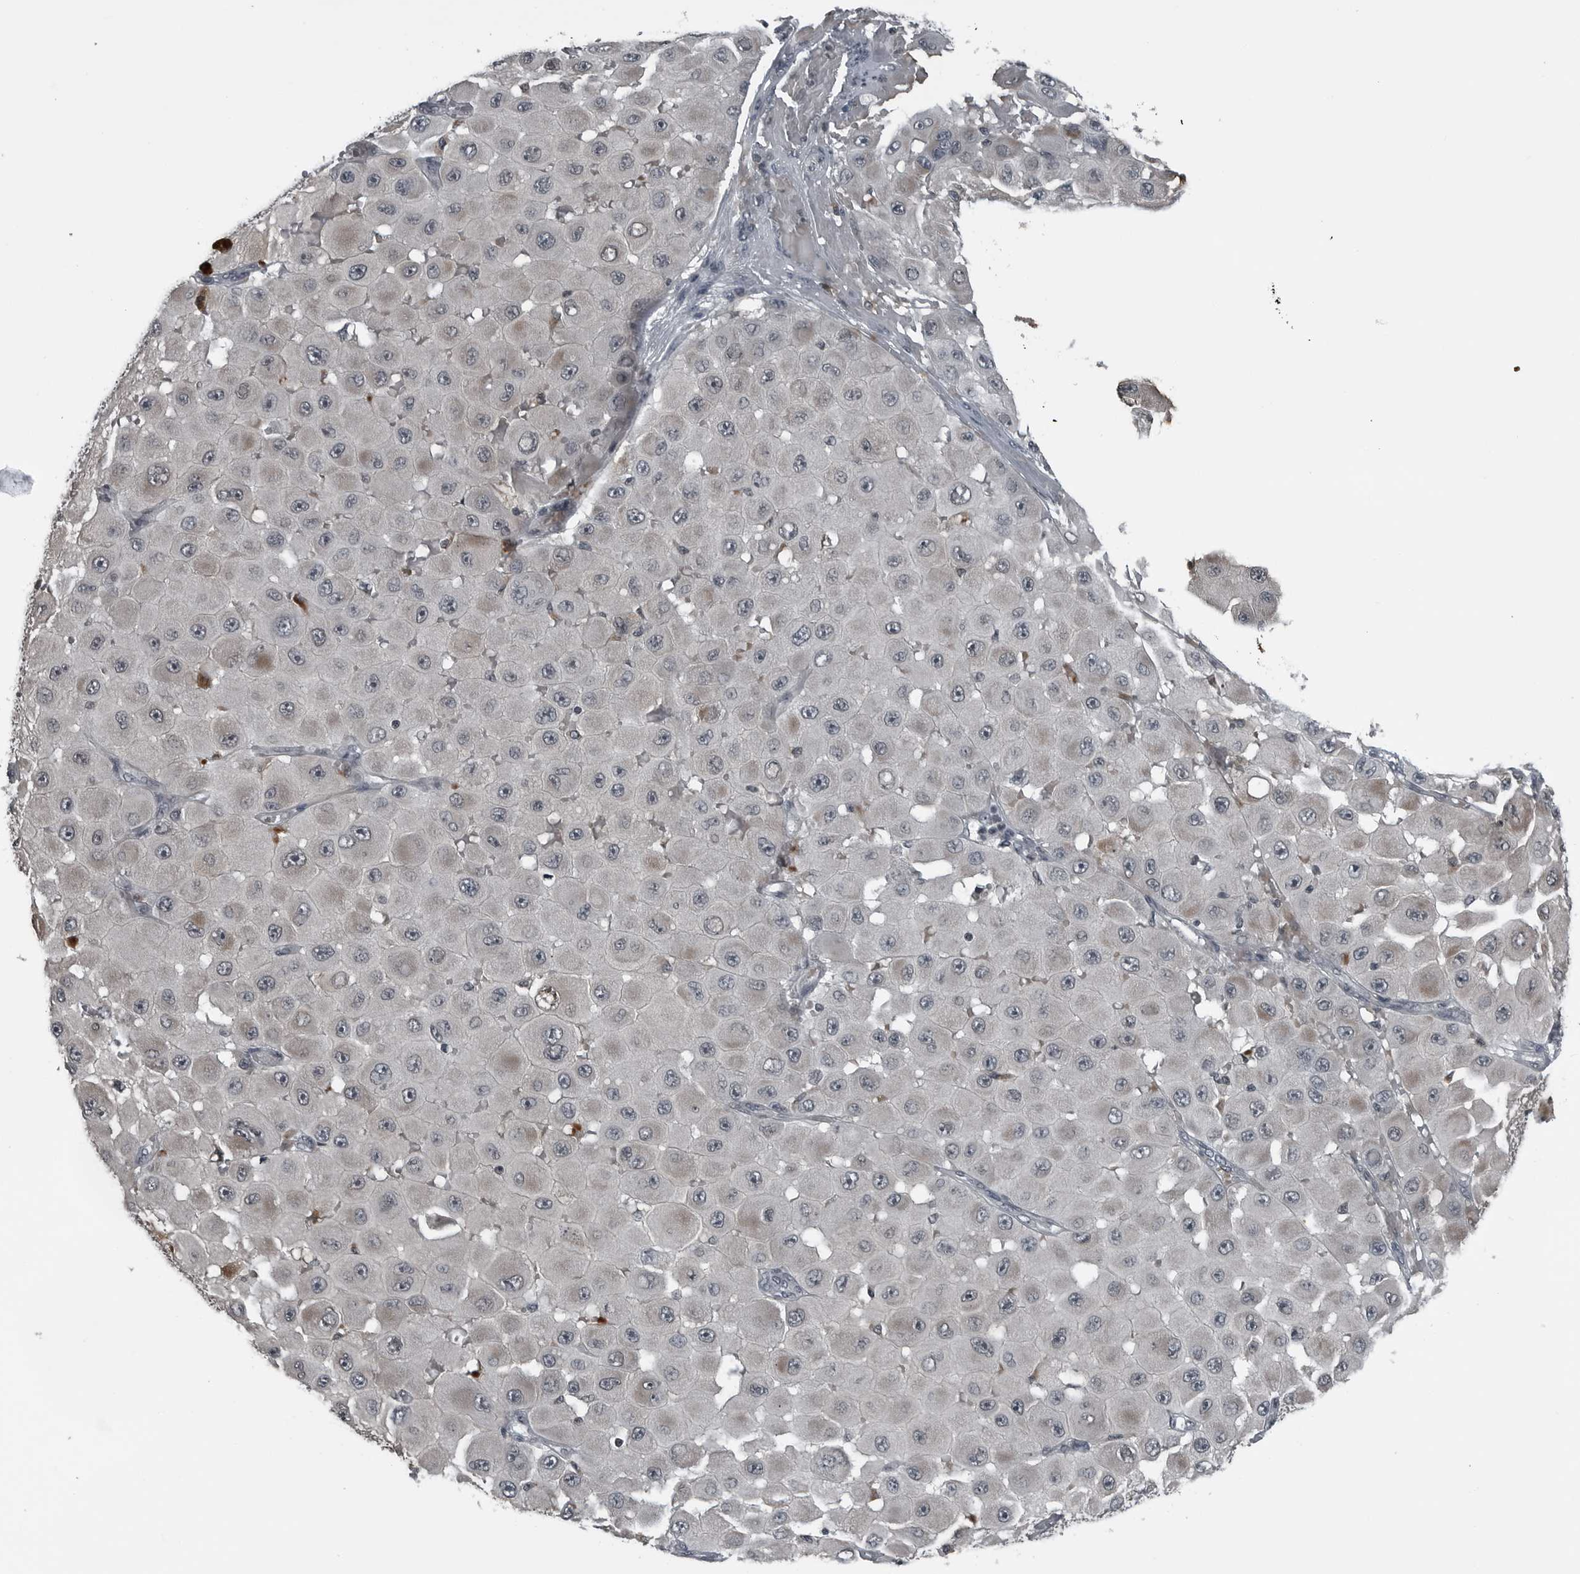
{"staining": {"intensity": "negative", "quantity": "none", "location": "none"}, "tissue": "melanoma", "cell_type": "Tumor cells", "image_type": "cancer", "snomed": [{"axis": "morphology", "description": "Malignant melanoma, NOS"}, {"axis": "topography", "description": "Skin"}], "caption": "This is an immunohistochemistry micrograph of human melanoma. There is no staining in tumor cells.", "gene": "GAK", "patient": {"sex": "female", "age": 81}}